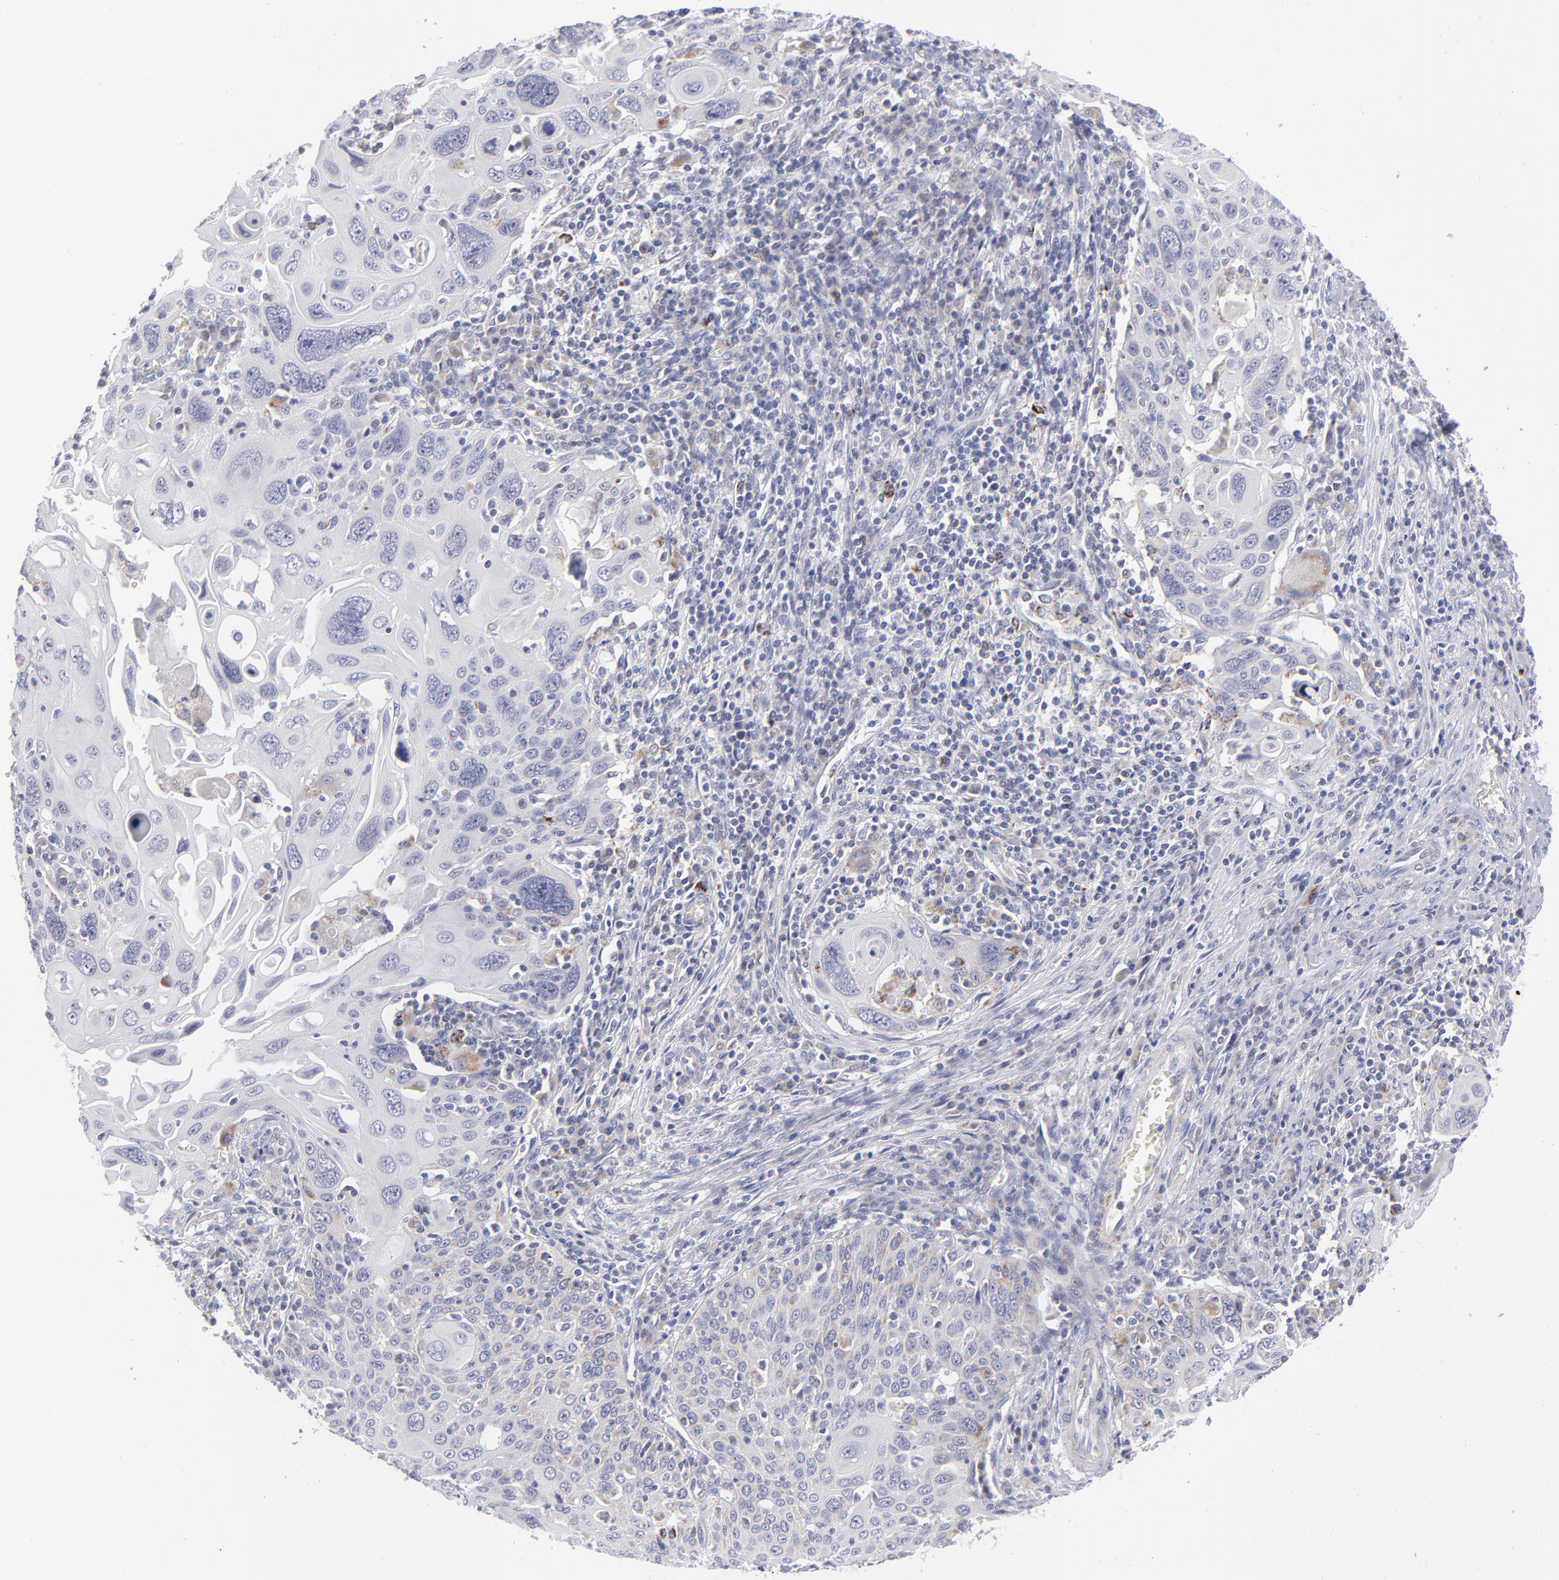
{"staining": {"intensity": "weak", "quantity": "<25%", "location": "cytoplasmic/membranous"}, "tissue": "cervical cancer", "cell_type": "Tumor cells", "image_type": "cancer", "snomed": [{"axis": "morphology", "description": "Squamous cell carcinoma, NOS"}, {"axis": "topography", "description": "Cervix"}], "caption": "The histopathology image exhibits no staining of tumor cells in cervical squamous cell carcinoma.", "gene": "MTHFD2", "patient": {"sex": "female", "age": 54}}